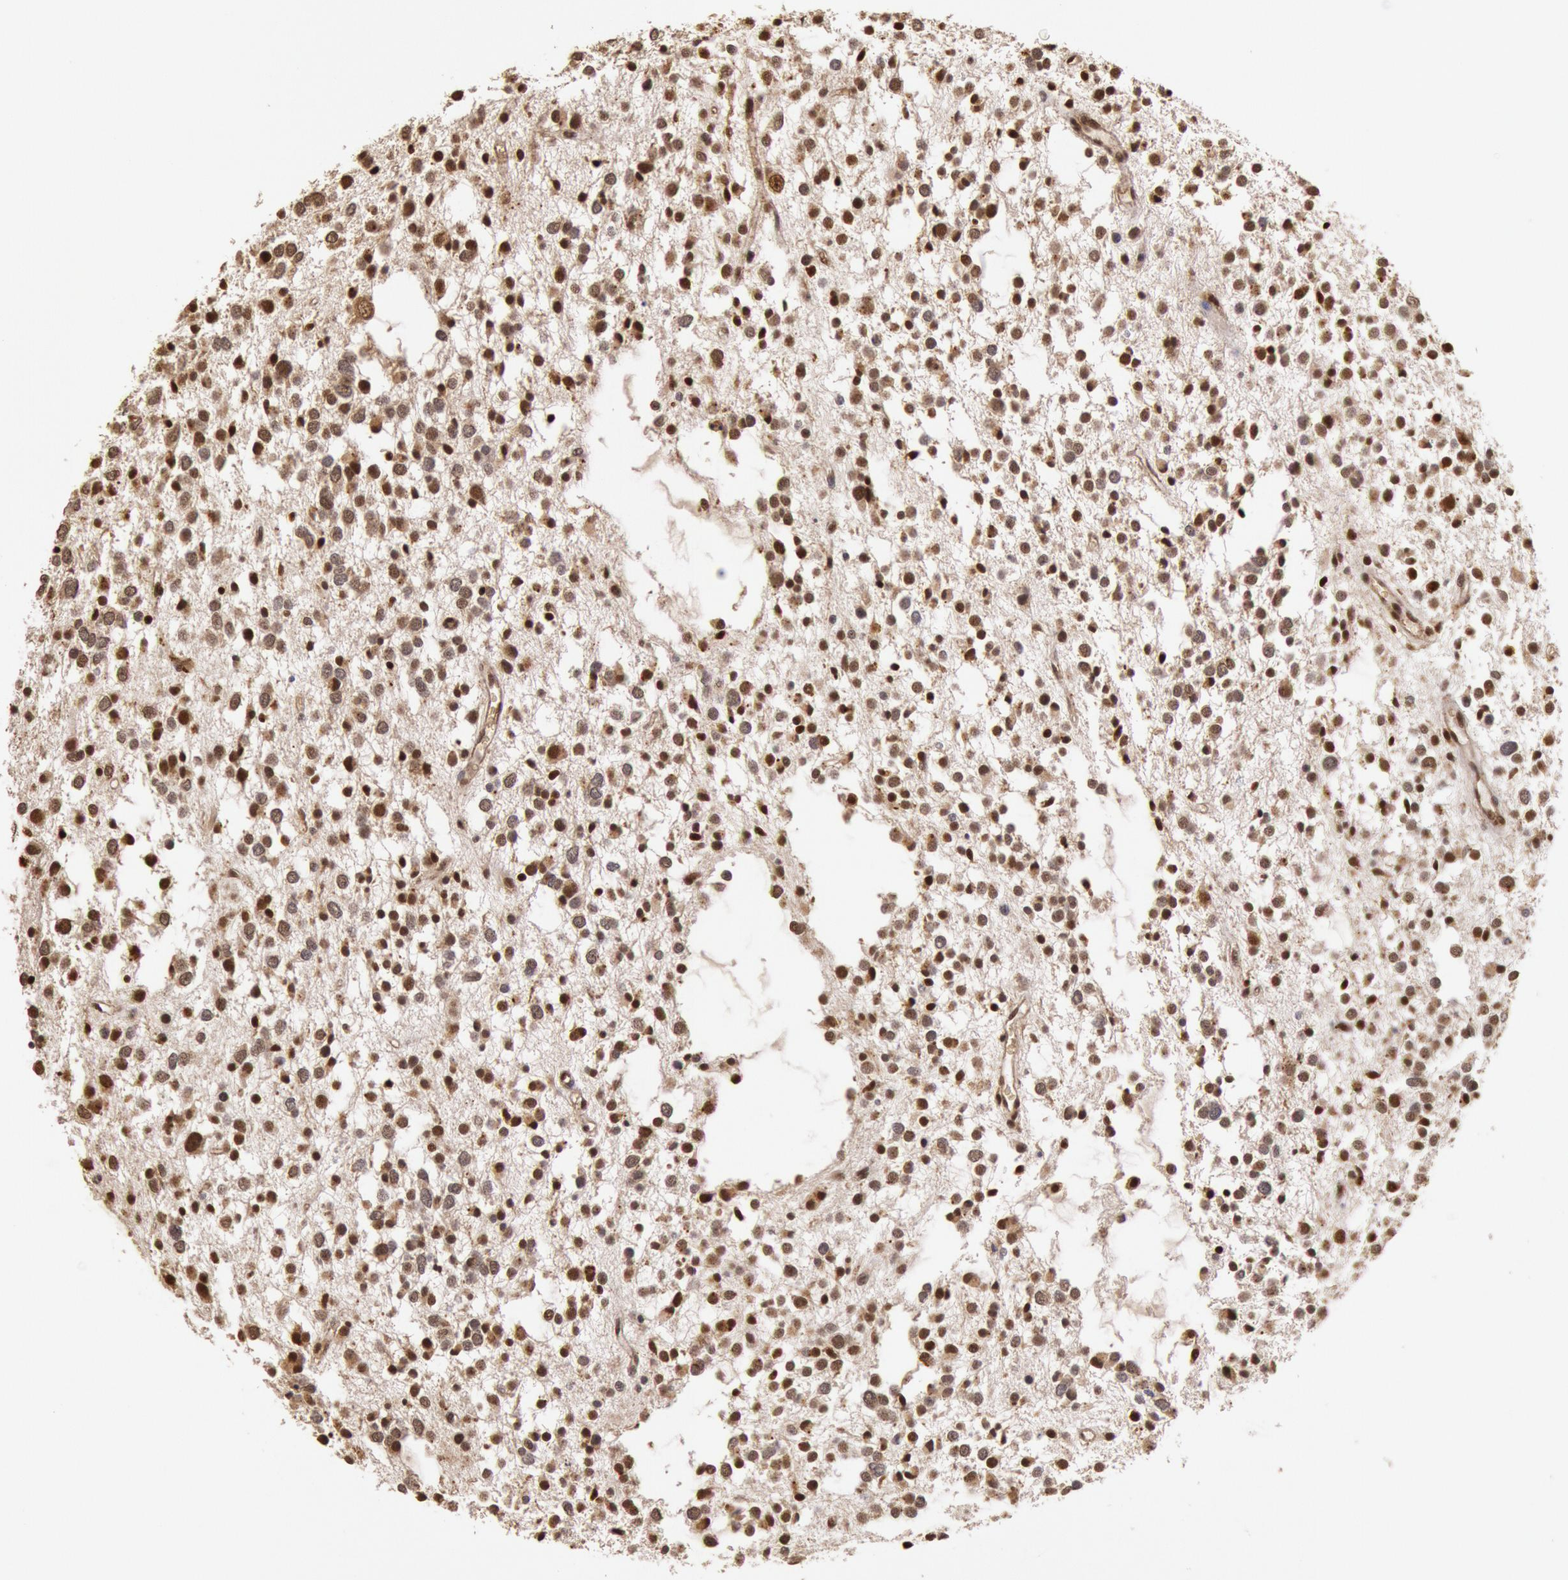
{"staining": {"intensity": "moderate", "quantity": ">75%", "location": "nuclear"}, "tissue": "glioma", "cell_type": "Tumor cells", "image_type": "cancer", "snomed": [{"axis": "morphology", "description": "Glioma, malignant, Low grade"}, {"axis": "topography", "description": "Brain"}], "caption": "Brown immunohistochemical staining in low-grade glioma (malignant) reveals moderate nuclear staining in approximately >75% of tumor cells.", "gene": "LIG4", "patient": {"sex": "female", "age": 36}}